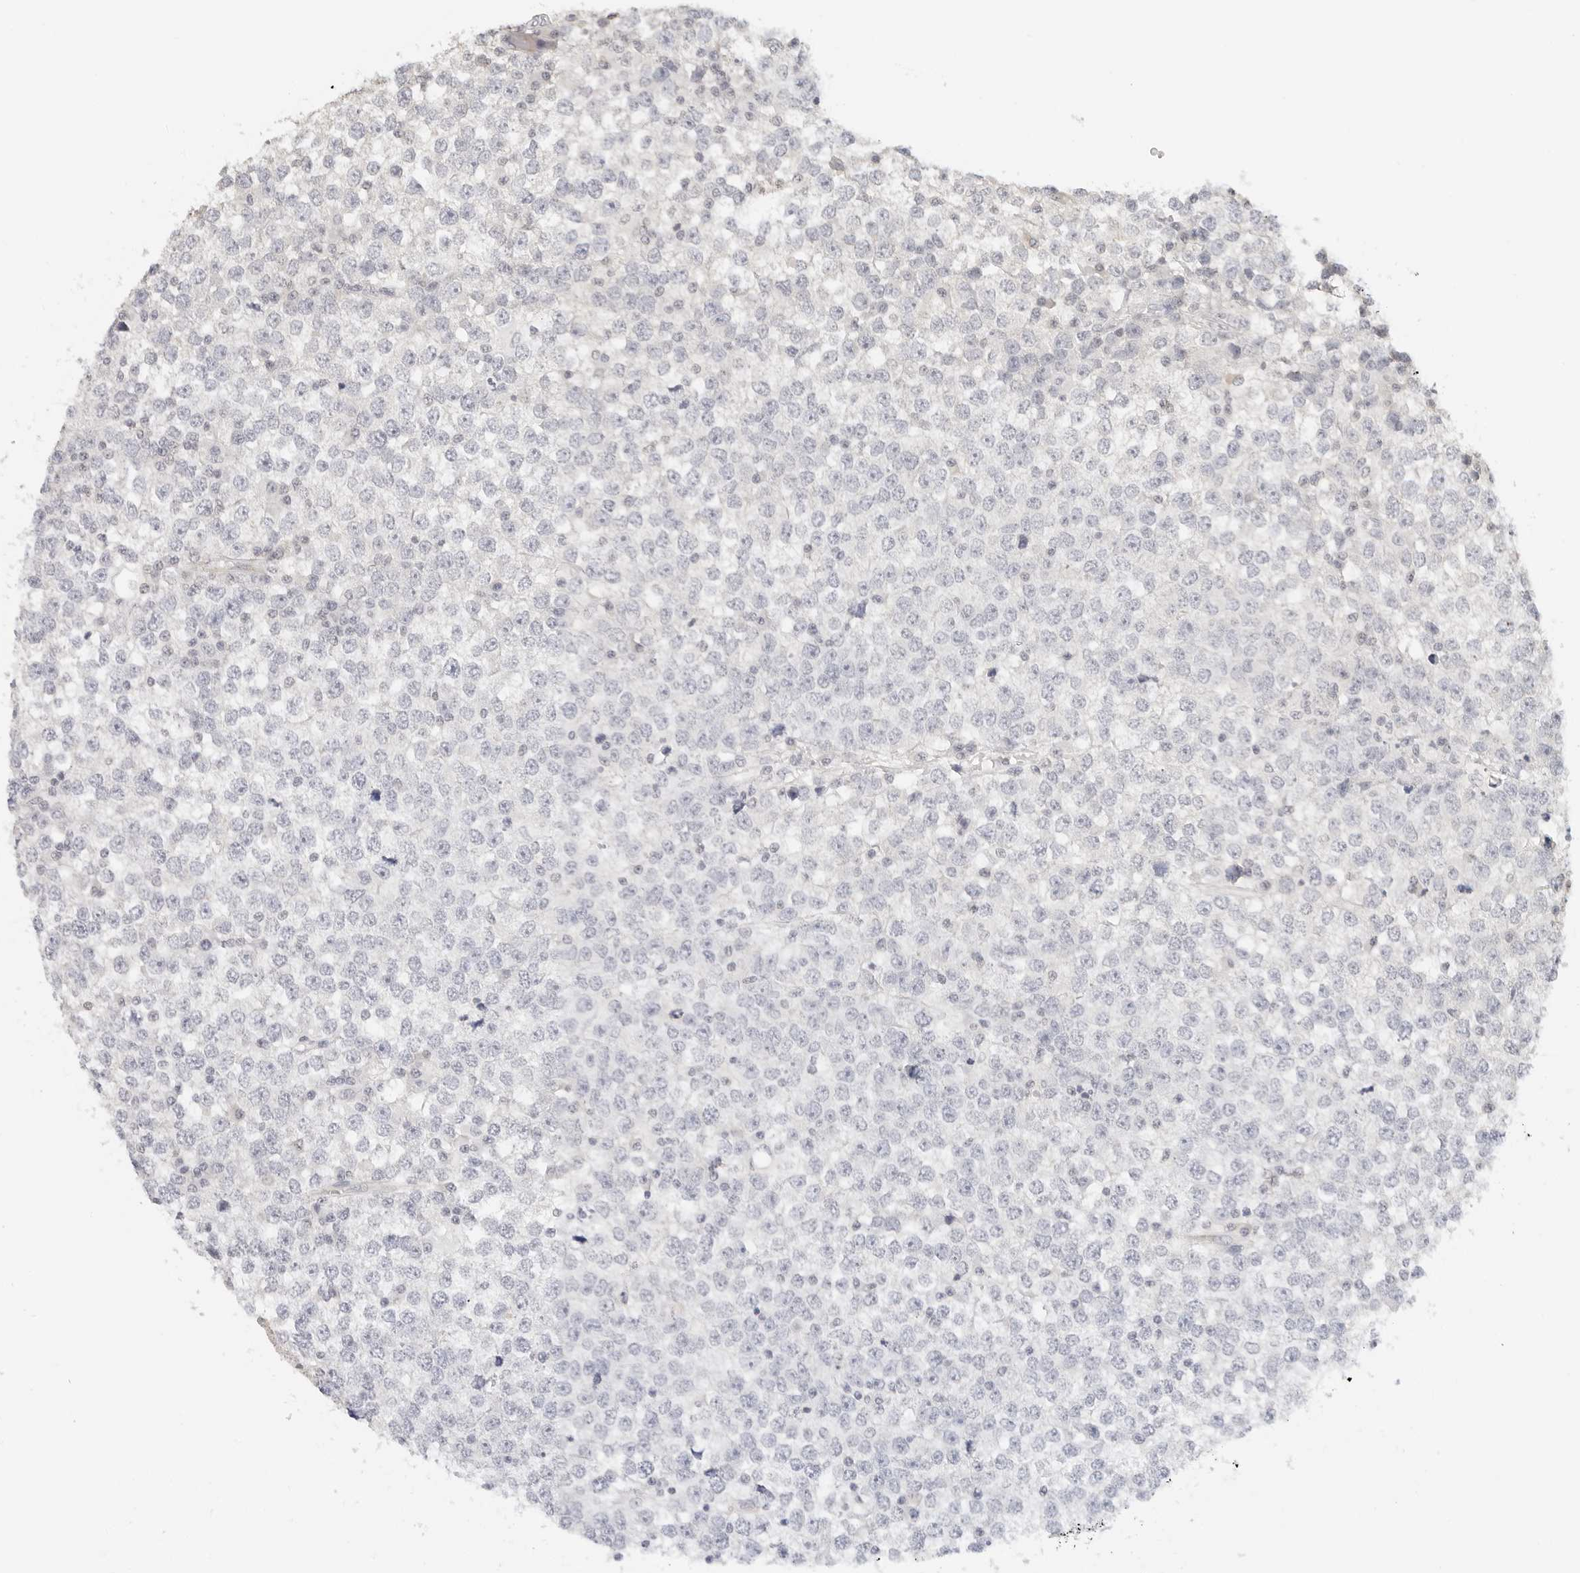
{"staining": {"intensity": "negative", "quantity": "none", "location": "none"}, "tissue": "testis cancer", "cell_type": "Tumor cells", "image_type": "cancer", "snomed": [{"axis": "morphology", "description": "Seminoma, NOS"}, {"axis": "topography", "description": "Testis"}], "caption": "DAB (3,3'-diaminobenzidine) immunohistochemical staining of testis cancer demonstrates no significant staining in tumor cells.", "gene": "PCDH19", "patient": {"sex": "male", "age": 65}}